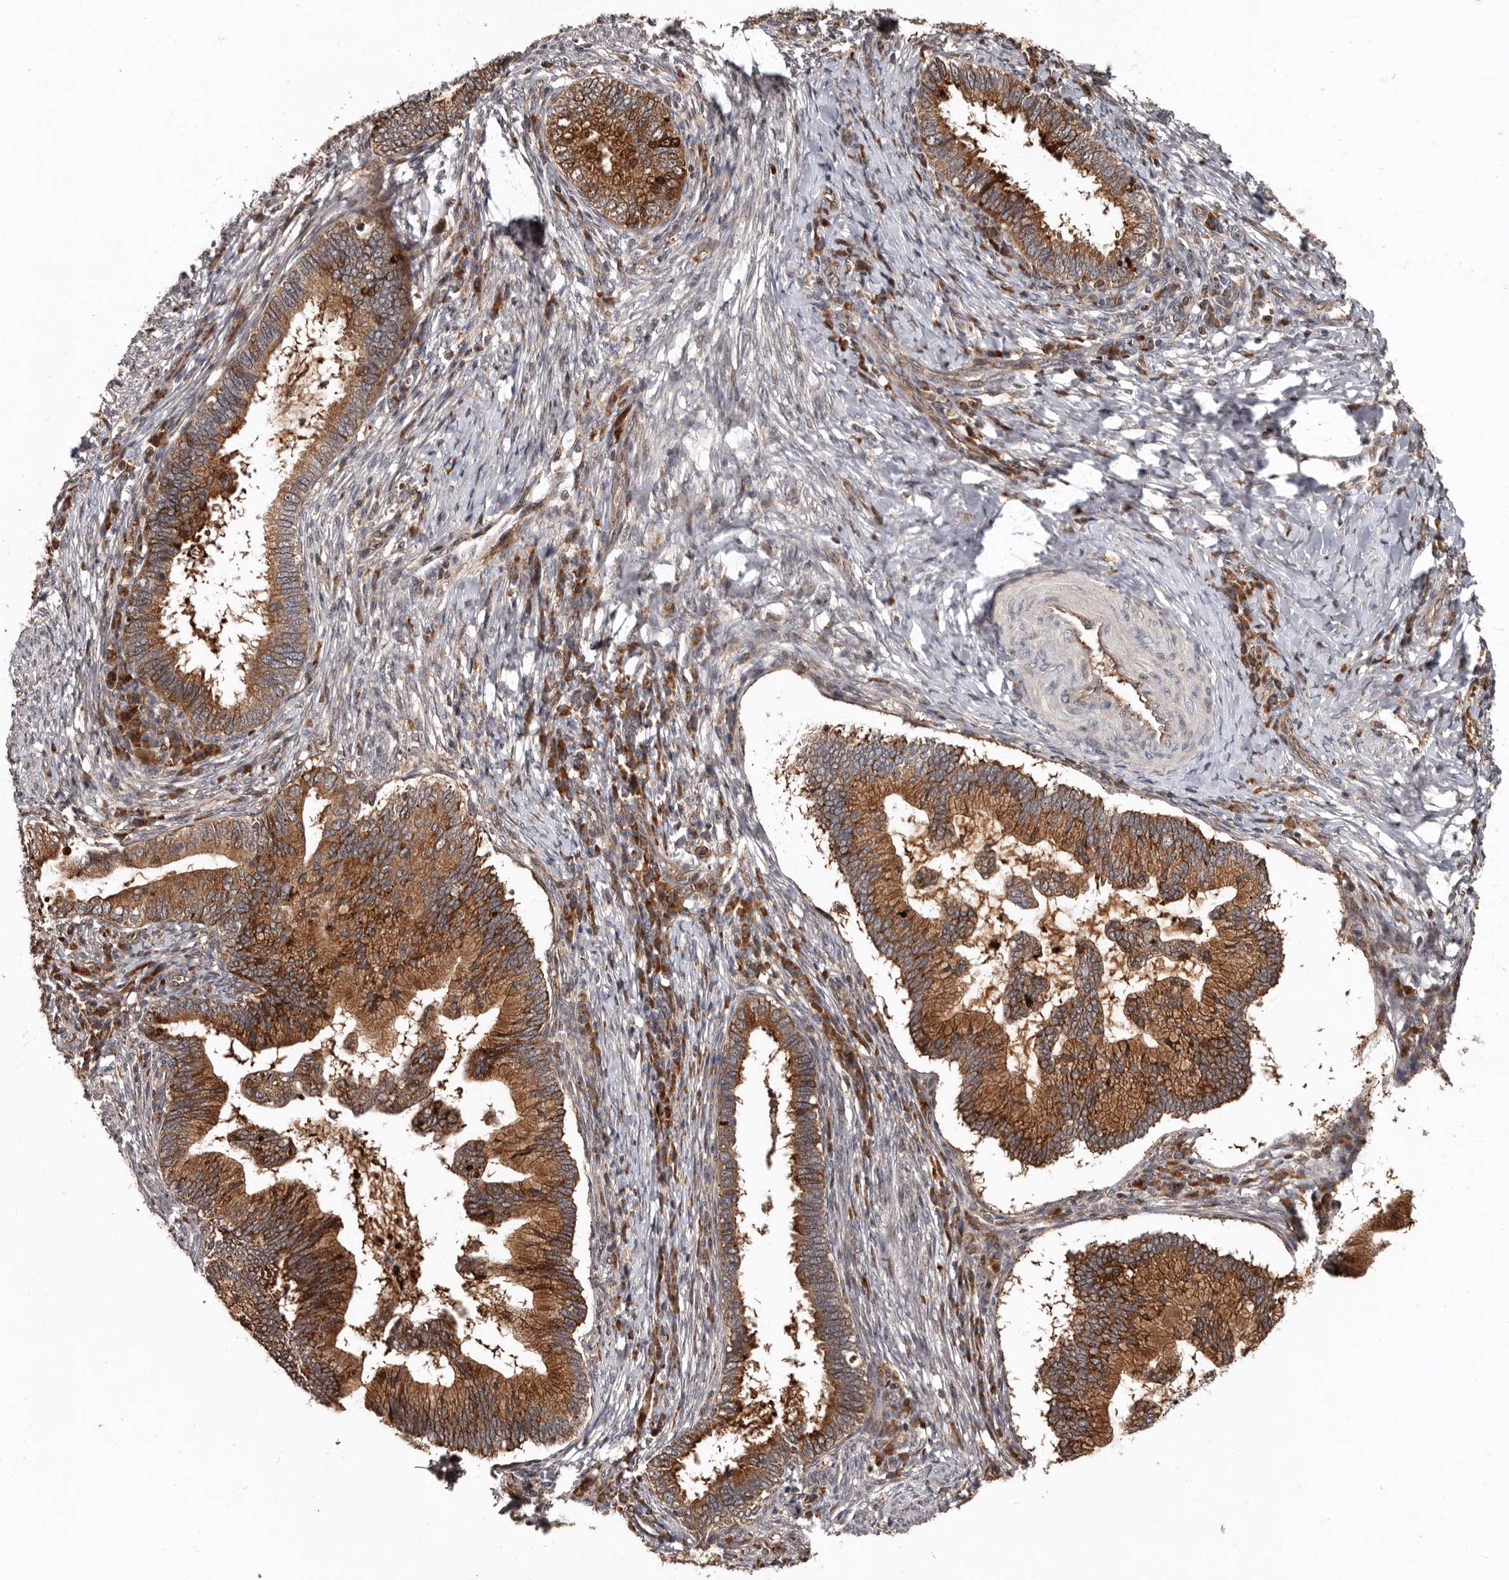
{"staining": {"intensity": "moderate", "quantity": ">75%", "location": "cytoplasmic/membranous"}, "tissue": "cervical cancer", "cell_type": "Tumor cells", "image_type": "cancer", "snomed": [{"axis": "morphology", "description": "Adenocarcinoma, NOS"}, {"axis": "topography", "description": "Cervix"}], "caption": "Immunohistochemical staining of adenocarcinoma (cervical) demonstrates medium levels of moderate cytoplasmic/membranous protein staining in about >75% of tumor cells.", "gene": "WEE2", "patient": {"sex": "female", "age": 36}}